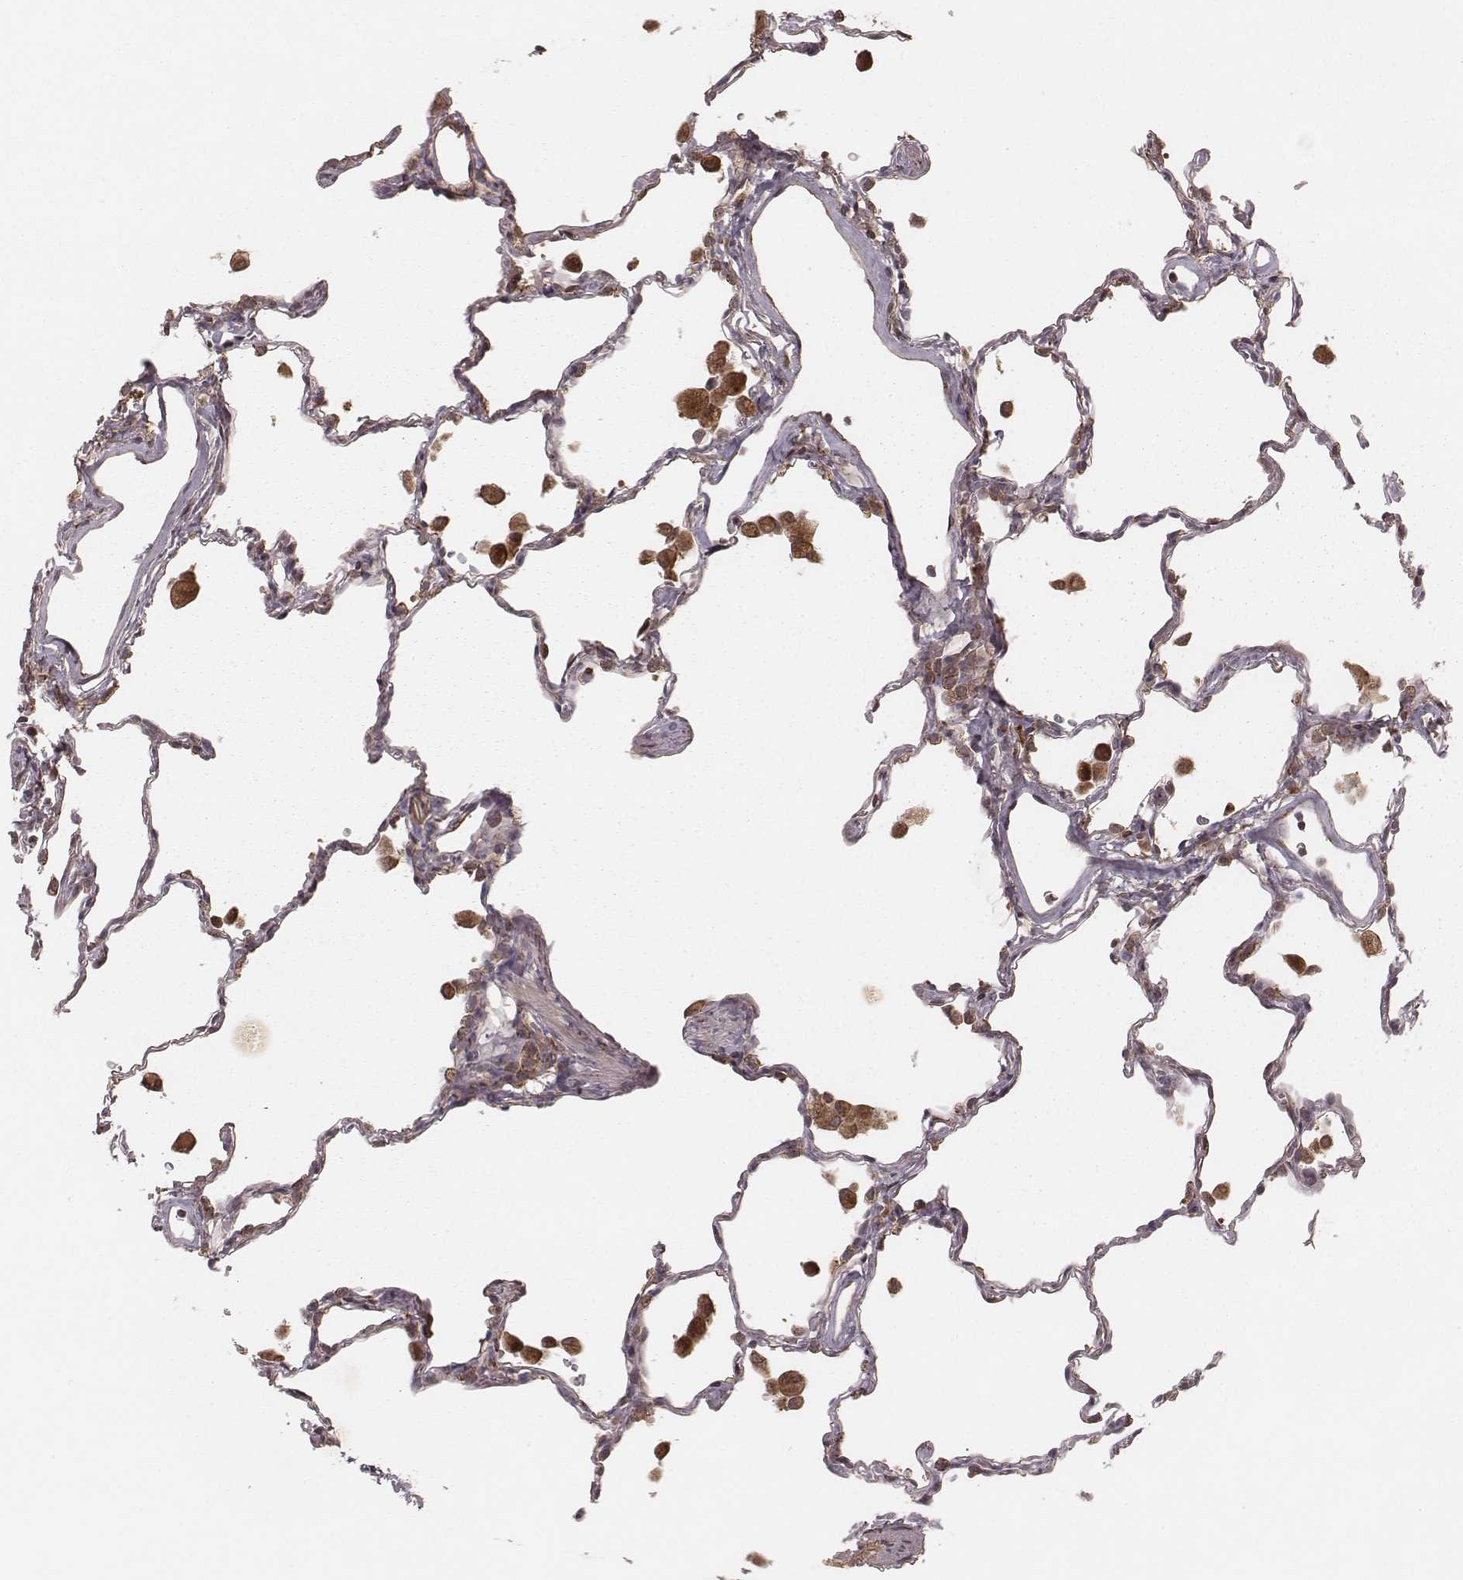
{"staining": {"intensity": "negative", "quantity": "none", "location": "none"}, "tissue": "lung", "cell_type": "Alveolar cells", "image_type": "normal", "snomed": [{"axis": "morphology", "description": "Normal tissue, NOS"}, {"axis": "topography", "description": "Lung"}], "caption": "High magnification brightfield microscopy of unremarkable lung stained with DAB (brown) and counterstained with hematoxylin (blue): alveolar cells show no significant staining. Nuclei are stained in blue.", "gene": "MYO19", "patient": {"sex": "female", "age": 47}}